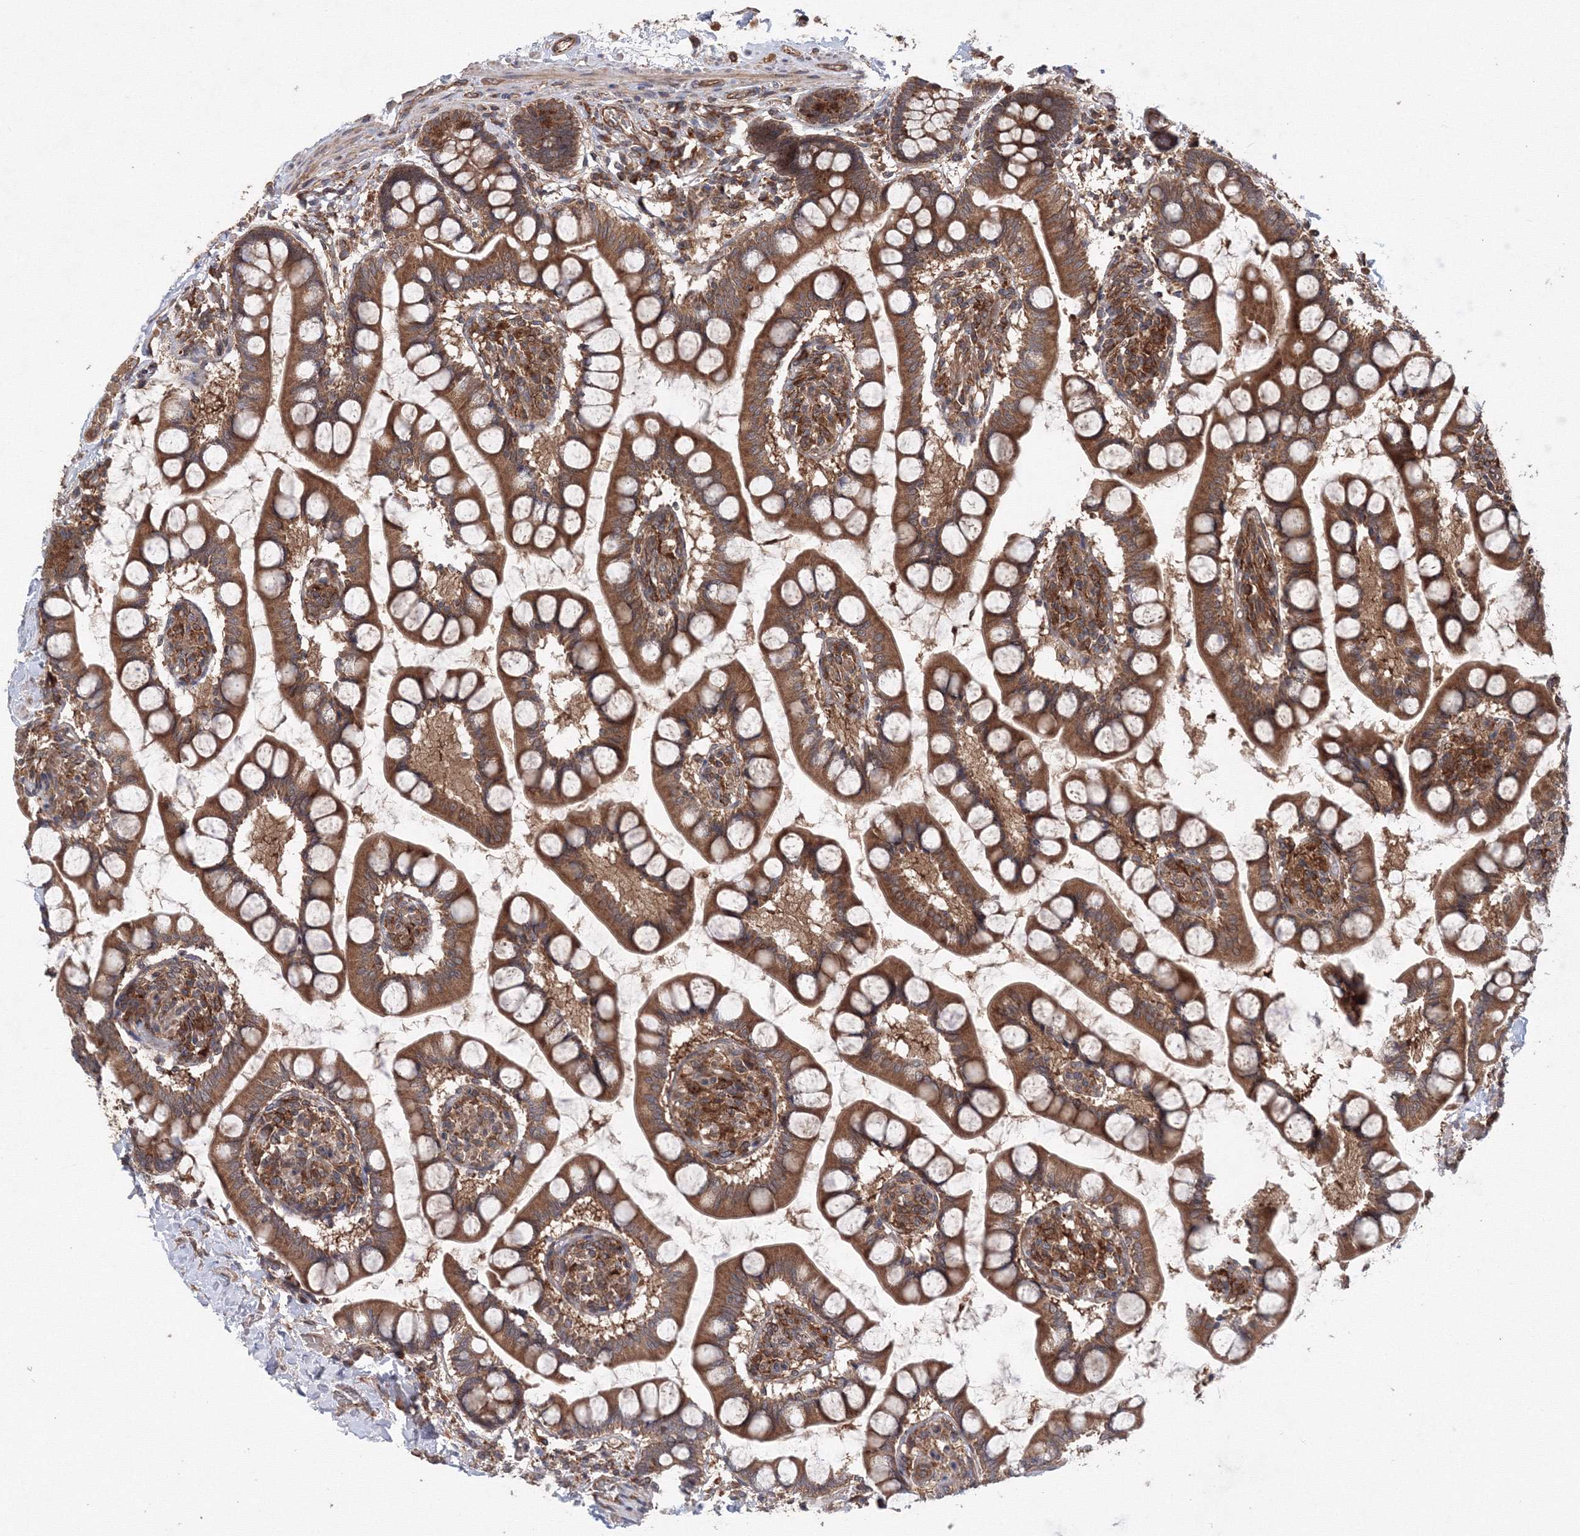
{"staining": {"intensity": "strong", "quantity": ">75%", "location": "cytoplasmic/membranous"}, "tissue": "small intestine", "cell_type": "Glandular cells", "image_type": "normal", "snomed": [{"axis": "morphology", "description": "Normal tissue, NOS"}, {"axis": "topography", "description": "Small intestine"}], "caption": "Immunohistochemistry (DAB (3,3'-diaminobenzidine)) staining of normal human small intestine exhibits strong cytoplasmic/membranous protein staining in about >75% of glandular cells. (brown staining indicates protein expression, while blue staining denotes nuclei).", "gene": "ATG3", "patient": {"sex": "male", "age": 52}}